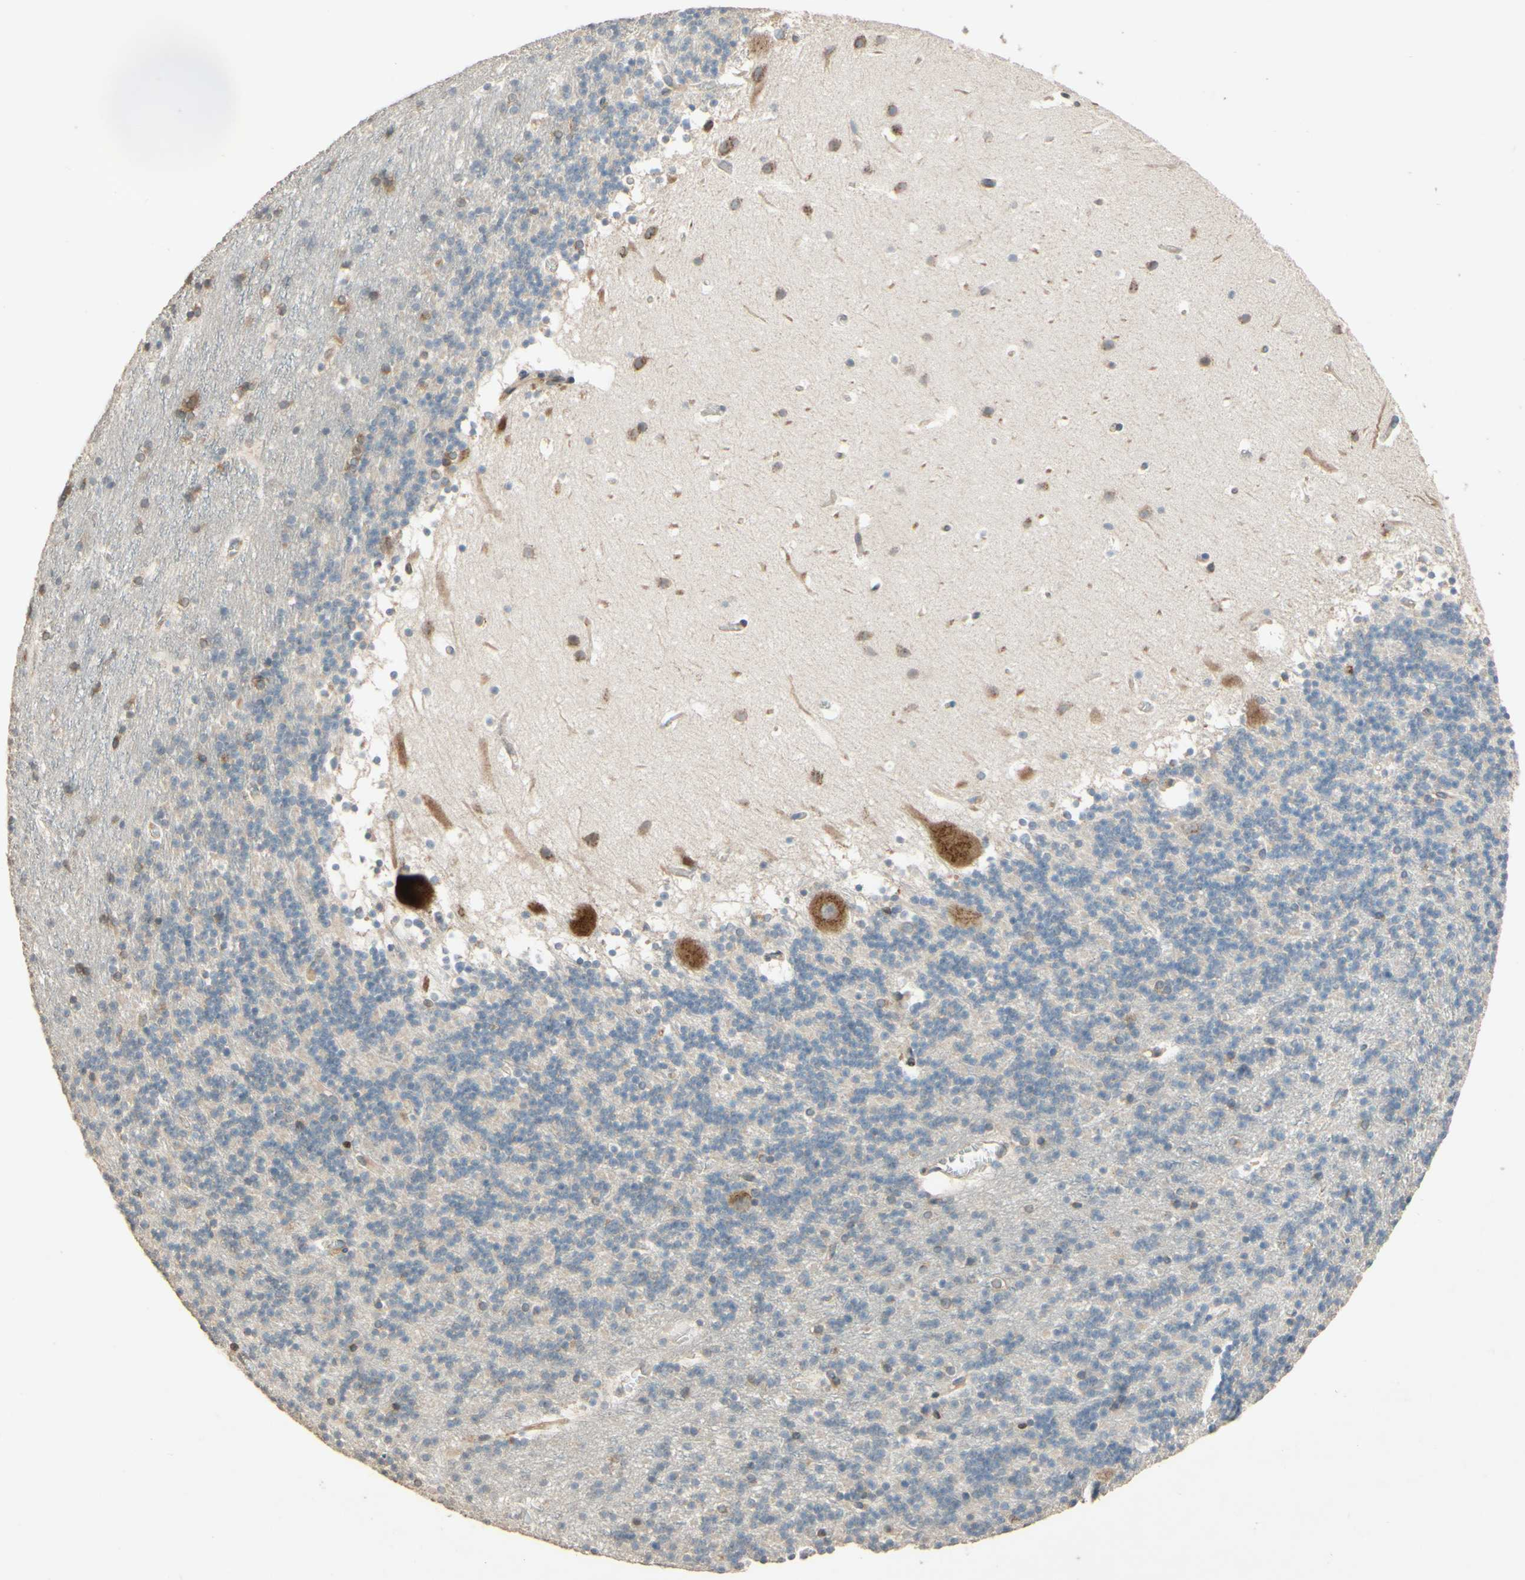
{"staining": {"intensity": "negative", "quantity": "none", "location": "none"}, "tissue": "cerebellum", "cell_type": "Cells in granular layer", "image_type": "normal", "snomed": [{"axis": "morphology", "description": "Normal tissue, NOS"}, {"axis": "topography", "description": "Cerebellum"}], "caption": "Immunohistochemistry (IHC) photomicrograph of benign human cerebellum stained for a protein (brown), which reveals no expression in cells in granular layer.", "gene": "PTPRU", "patient": {"sex": "male", "age": 45}}